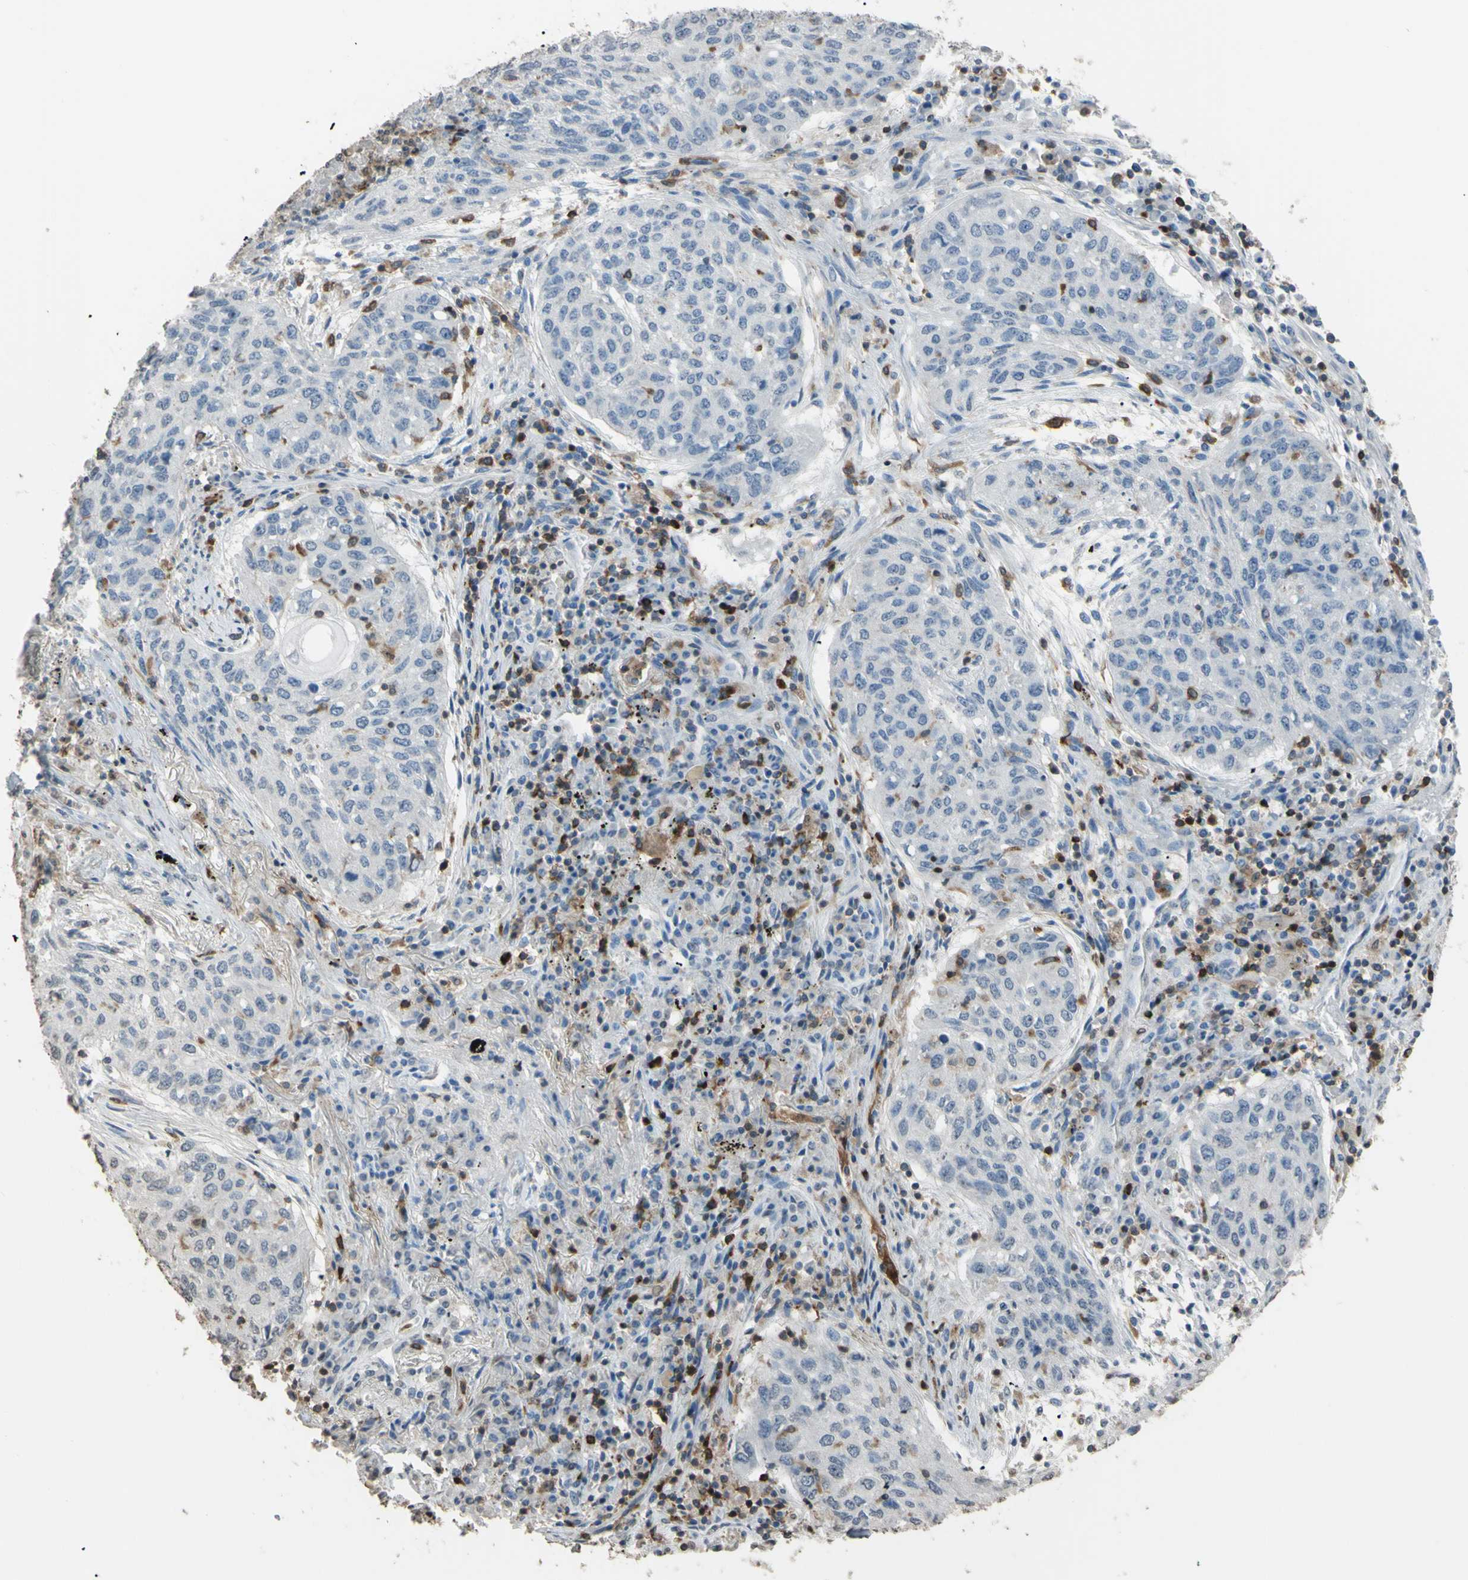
{"staining": {"intensity": "negative", "quantity": "none", "location": "none"}, "tissue": "lung cancer", "cell_type": "Tumor cells", "image_type": "cancer", "snomed": [{"axis": "morphology", "description": "Squamous cell carcinoma, NOS"}, {"axis": "topography", "description": "Lung"}], "caption": "DAB immunohistochemical staining of human squamous cell carcinoma (lung) shows no significant positivity in tumor cells.", "gene": "PSTPIP1", "patient": {"sex": "female", "age": 63}}